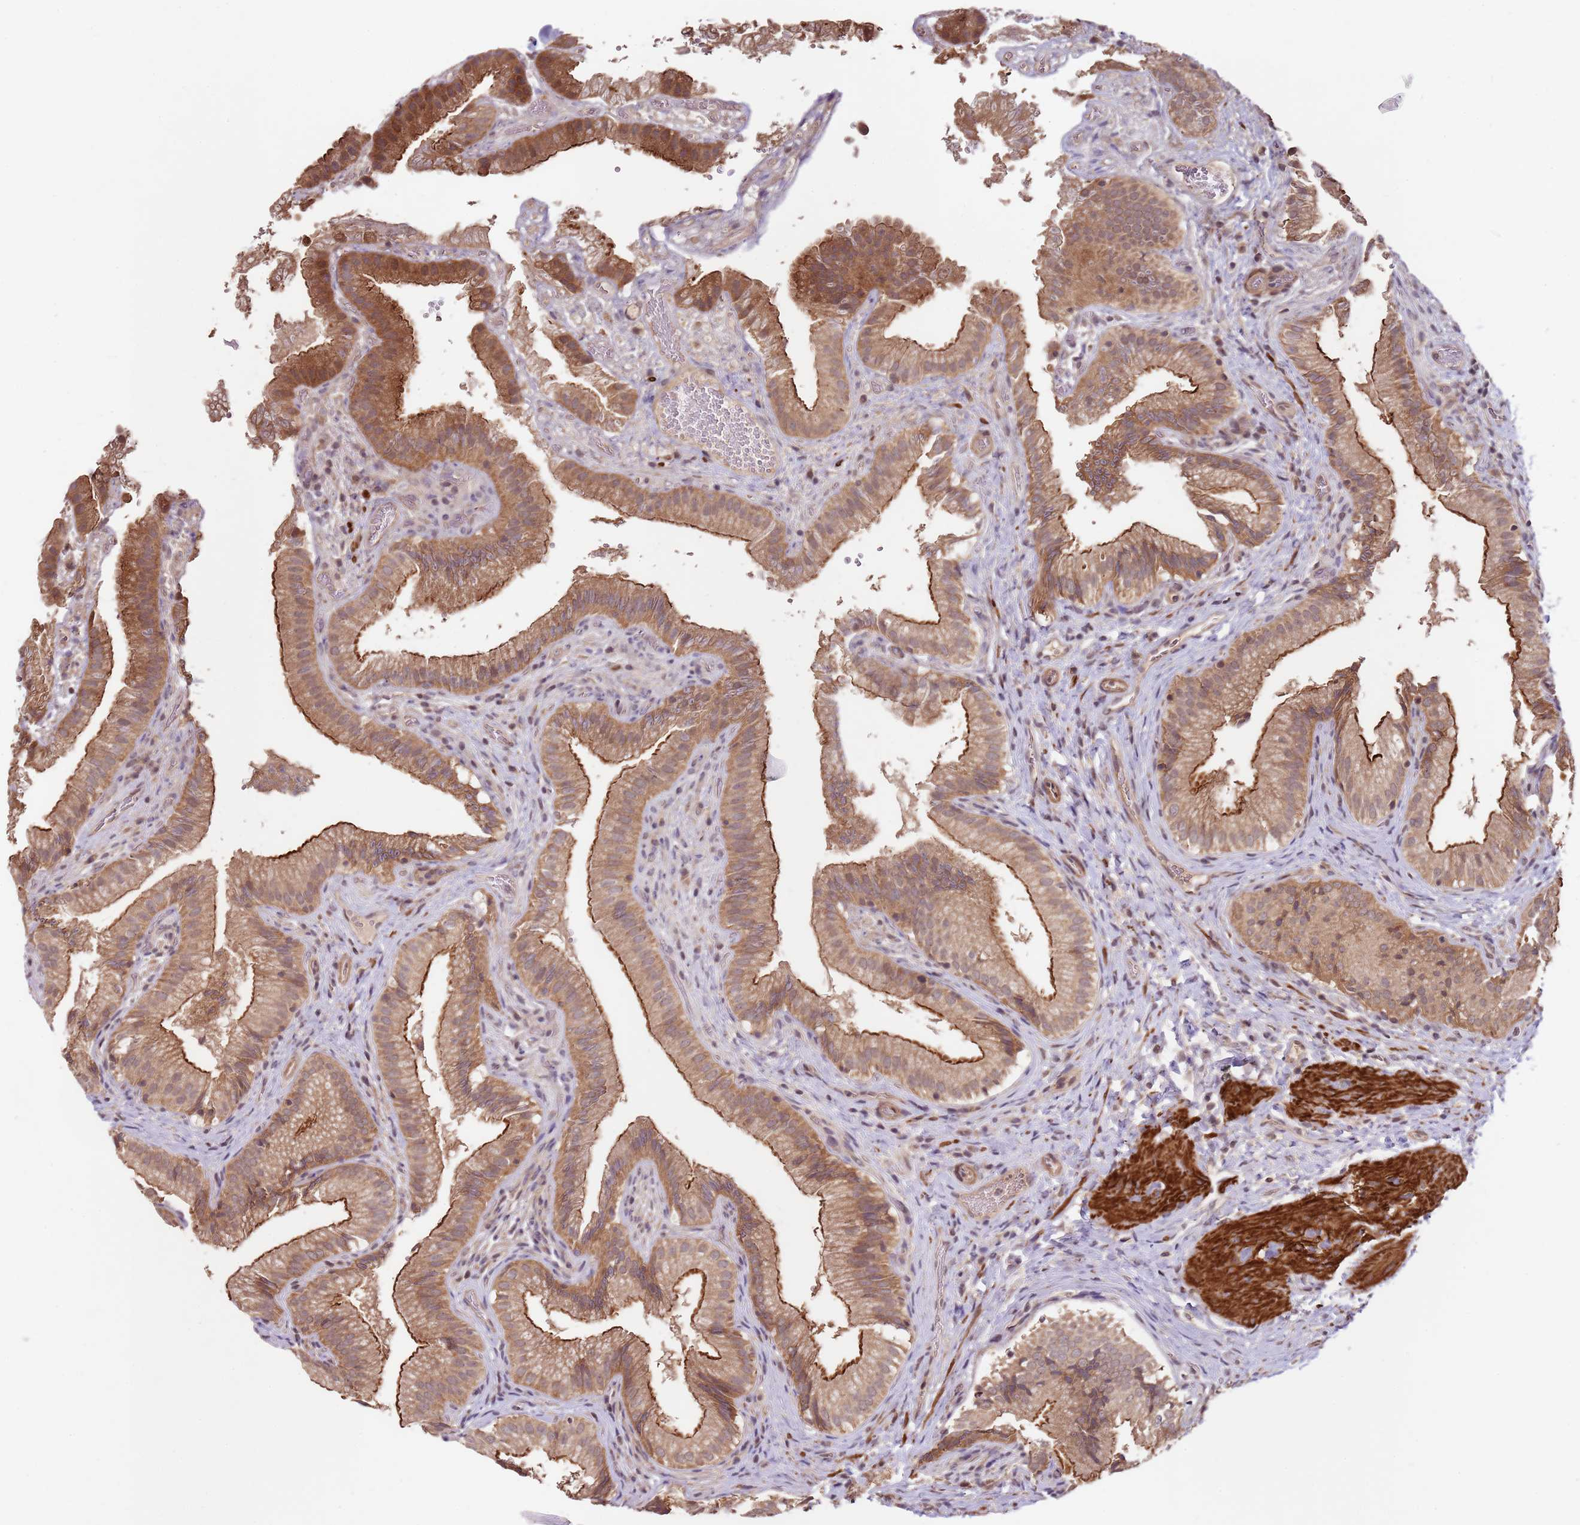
{"staining": {"intensity": "moderate", "quantity": ">75%", "location": "cytoplasmic/membranous"}, "tissue": "gallbladder", "cell_type": "Glandular cells", "image_type": "normal", "snomed": [{"axis": "morphology", "description": "Normal tissue, NOS"}, {"axis": "topography", "description": "Gallbladder"}], "caption": "Immunohistochemistry (IHC) of normal gallbladder reveals medium levels of moderate cytoplasmic/membranous staining in approximately >75% of glandular cells. Using DAB (brown) and hematoxylin (blue) stains, captured at high magnification using brightfield microscopy.", "gene": "LIN37", "patient": {"sex": "female", "age": 30}}